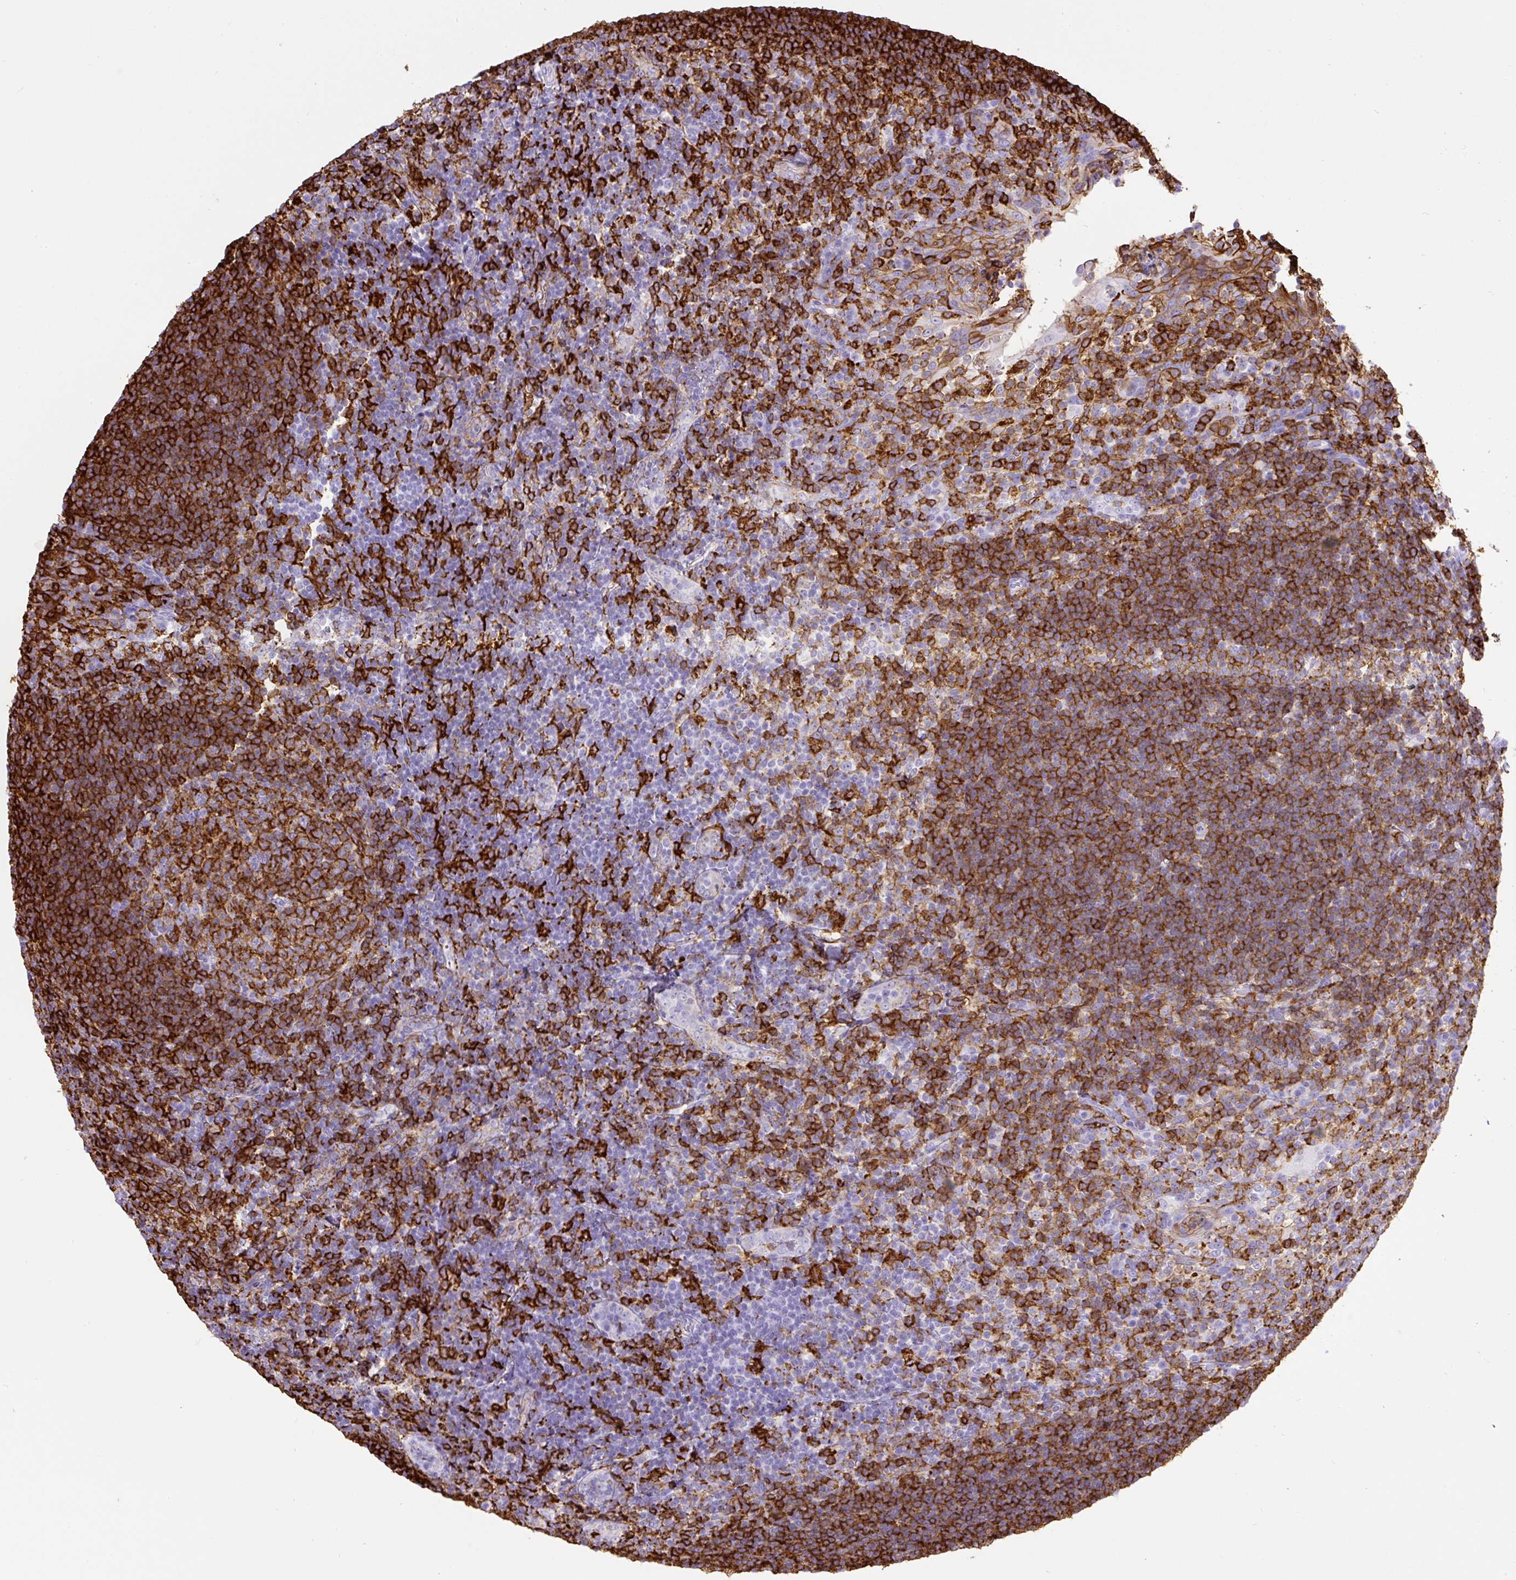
{"staining": {"intensity": "strong", "quantity": ">75%", "location": "cytoplasmic/membranous"}, "tissue": "tonsil", "cell_type": "Germinal center cells", "image_type": "normal", "snomed": [{"axis": "morphology", "description": "Normal tissue, NOS"}, {"axis": "topography", "description": "Tonsil"}], "caption": "Germinal center cells reveal strong cytoplasmic/membranous positivity in approximately >75% of cells in benign tonsil. Nuclei are stained in blue.", "gene": "HLA", "patient": {"sex": "female", "age": 10}}